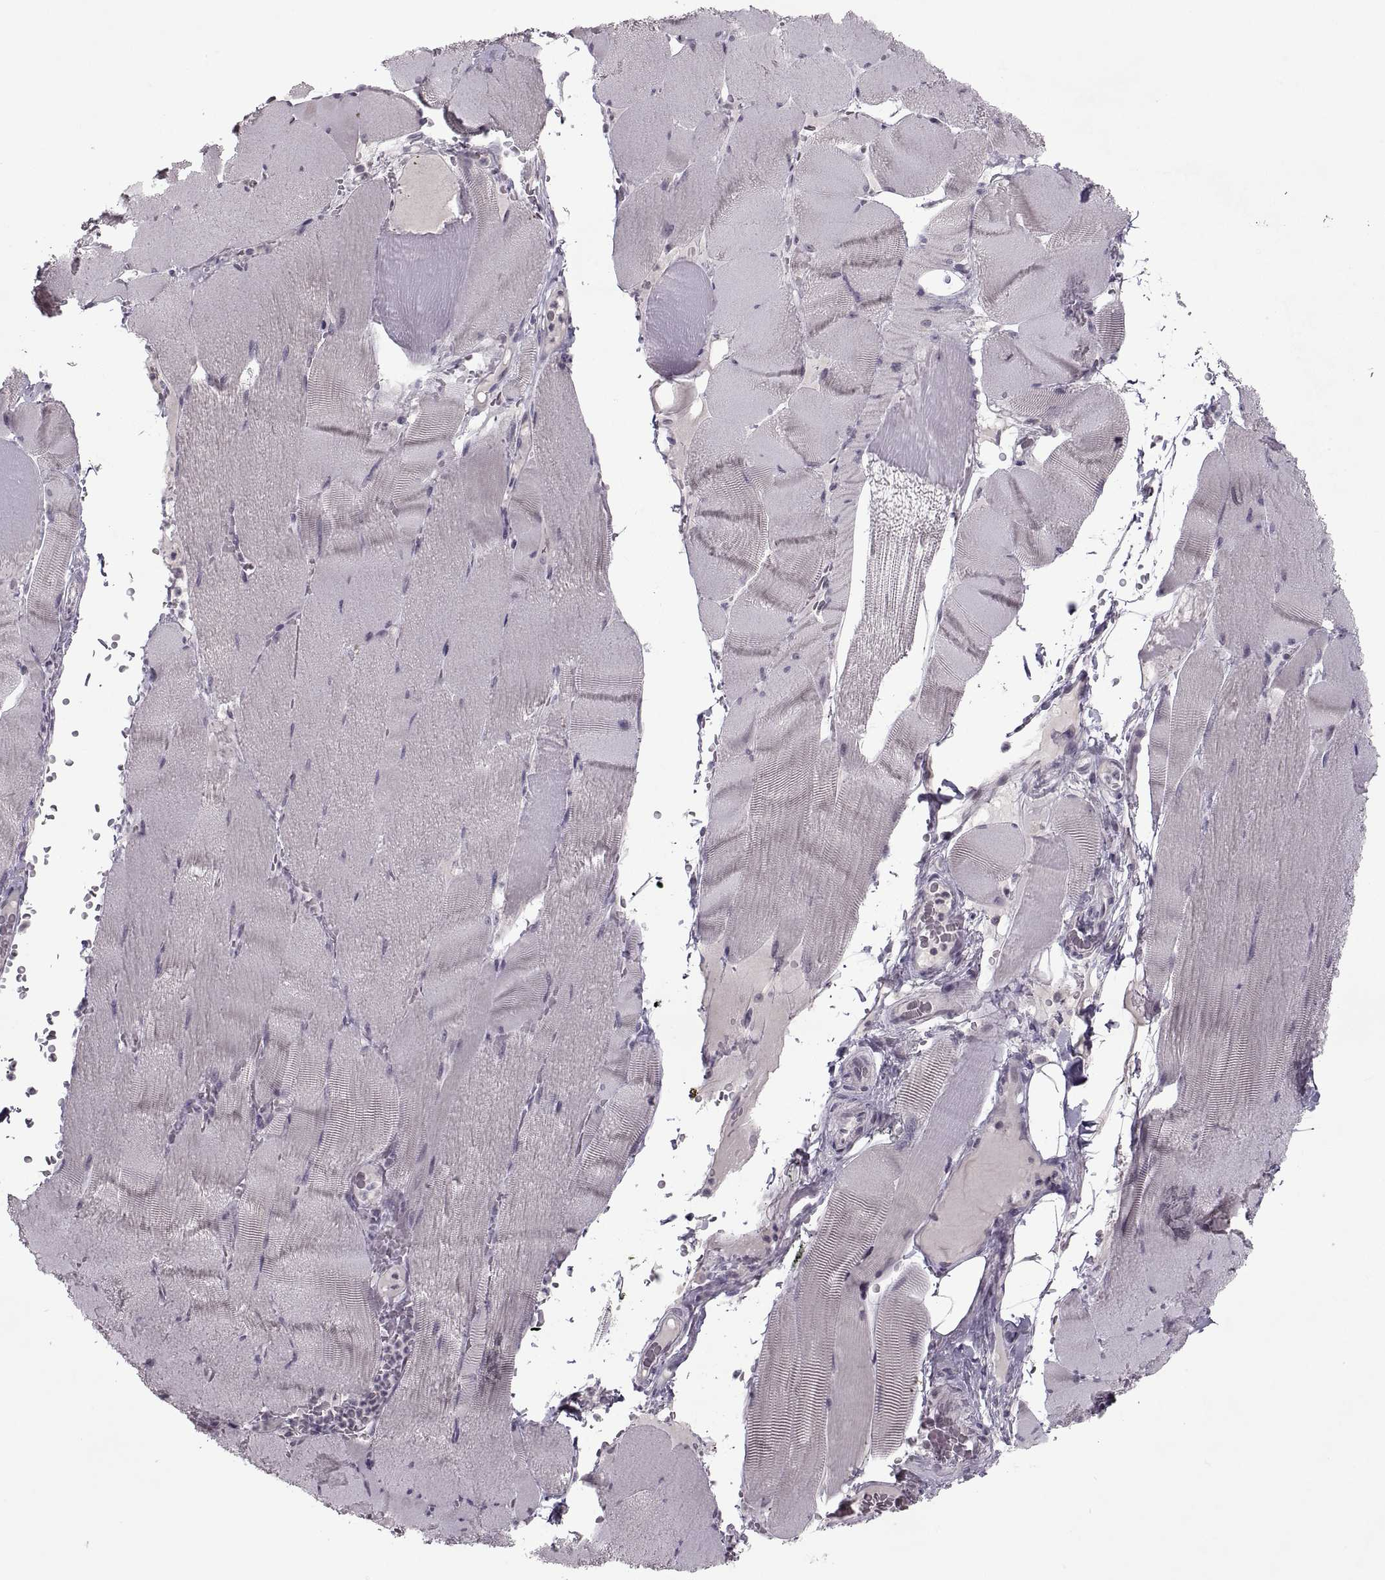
{"staining": {"intensity": "negative", "quantity": "none", "location": "none"}, "tissue": "skeletal muscle", "cell_type": "Myocytes", "image_type": "normal", "snomed": [{"axis": "morphology", "description": "Normal tissue, NOS"}, {"axis": "topography", "description": "Skeletal muscle"}], "caption": "The immunohistochemistry micrograph has no significant positivity in myocytes of skeletal muscle. Brightfield microscopy of immunohistochemistry stained with DAB (3,3'-diaminobenzidine) (brown) and hematoxylin (blue), captured at high magnification.", "gene": "MGAT4D", "patient": {"sex": "male", "age": 56}}